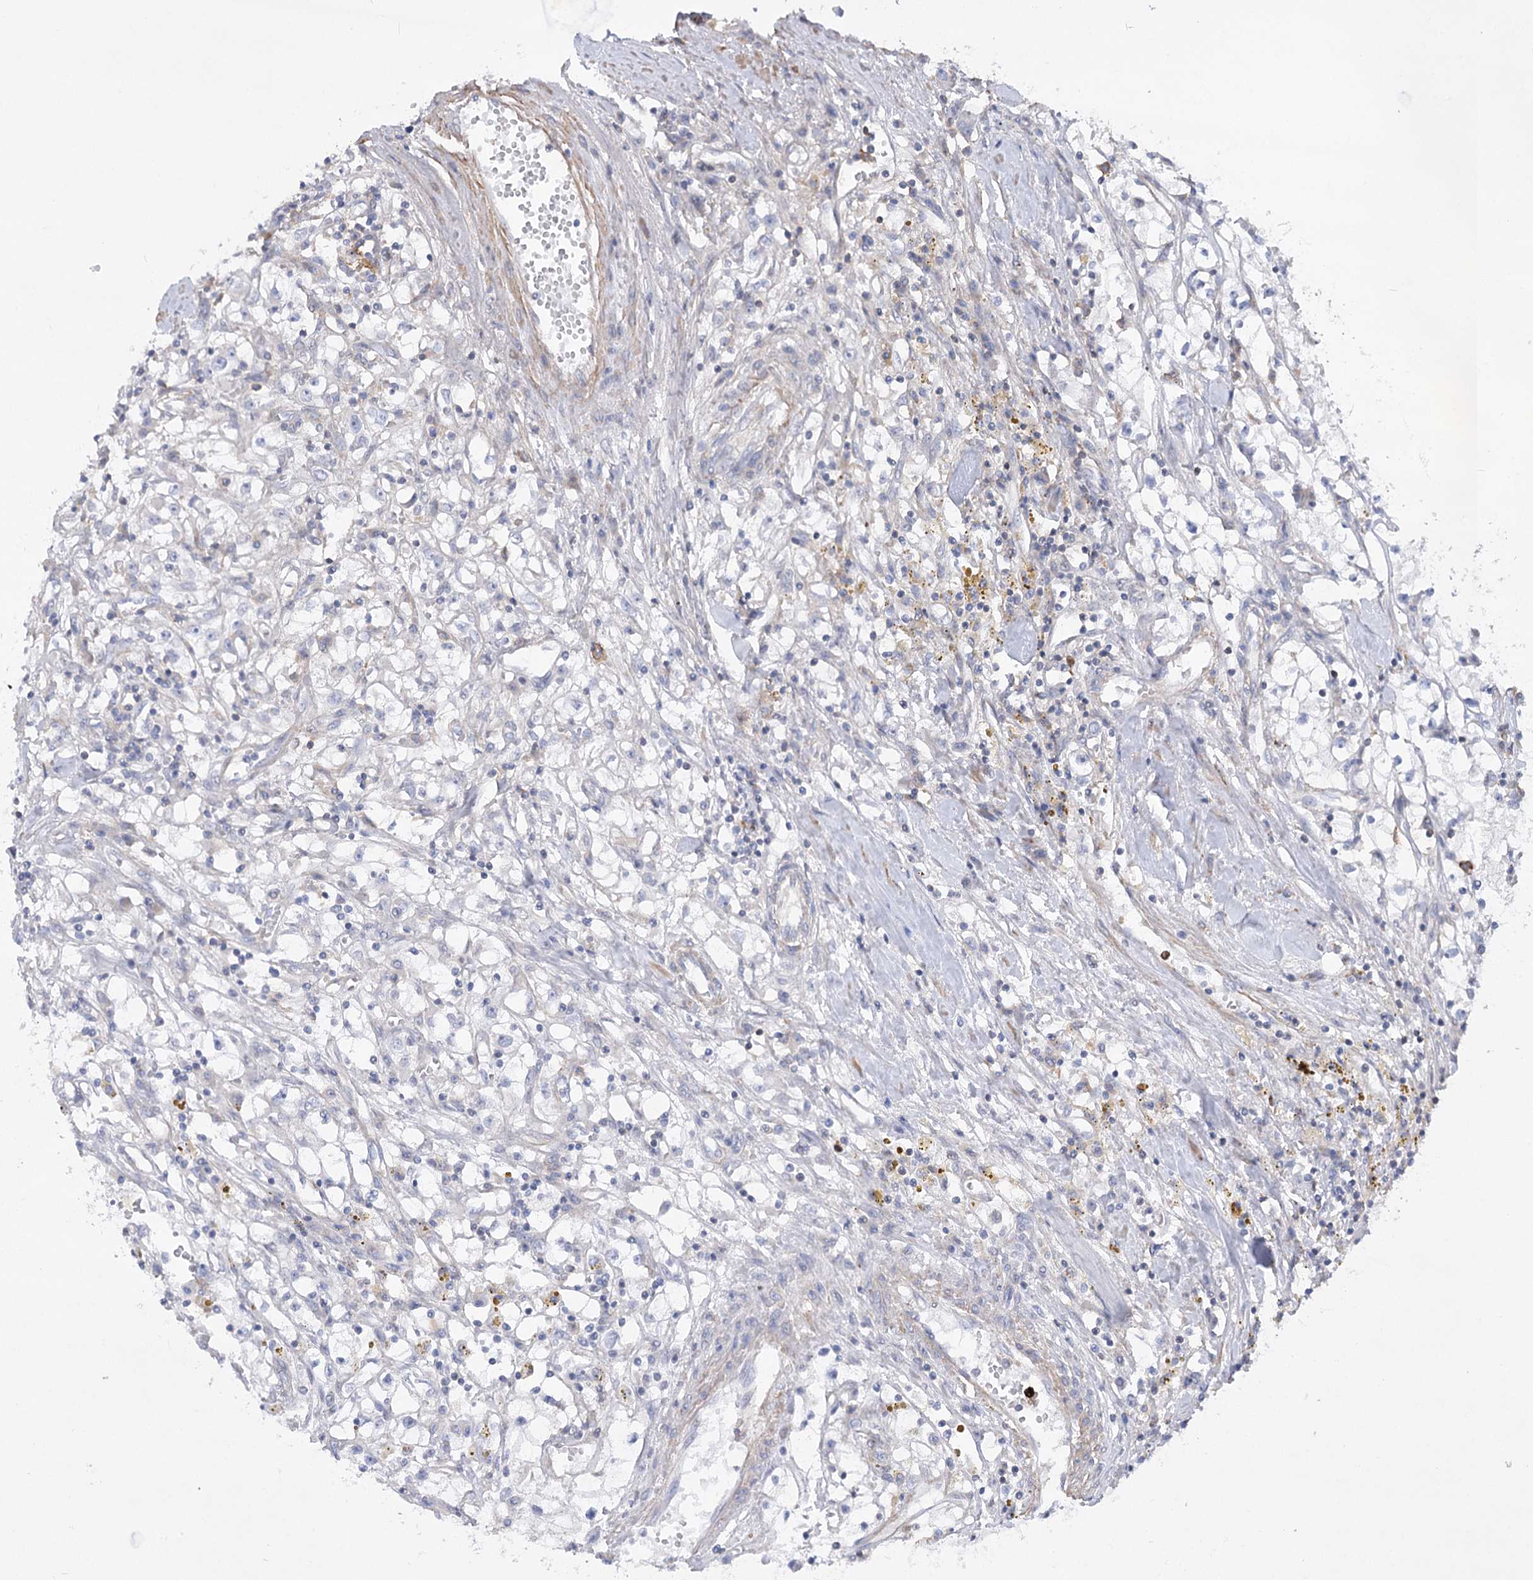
{"staining": {"intensity": "negative", "quantity": "none", "location": "none"}, "tissue": "renal cancer", "cell_type": "Tumor cells", "image_type": "cancer", "snomed": [{"axis": "morphology", "description": "Adenocarcinoma, NOS"}, {"axis": "topography", "description": "Kidney"}], "caption": "This is a image of immunohistochemistry (IHC) staining of renal cancer (adenocarcinoma), which shows no staining in tumor cells.", "gene": "LARP1B", "patient": {"sex": "male", "age": 56}}